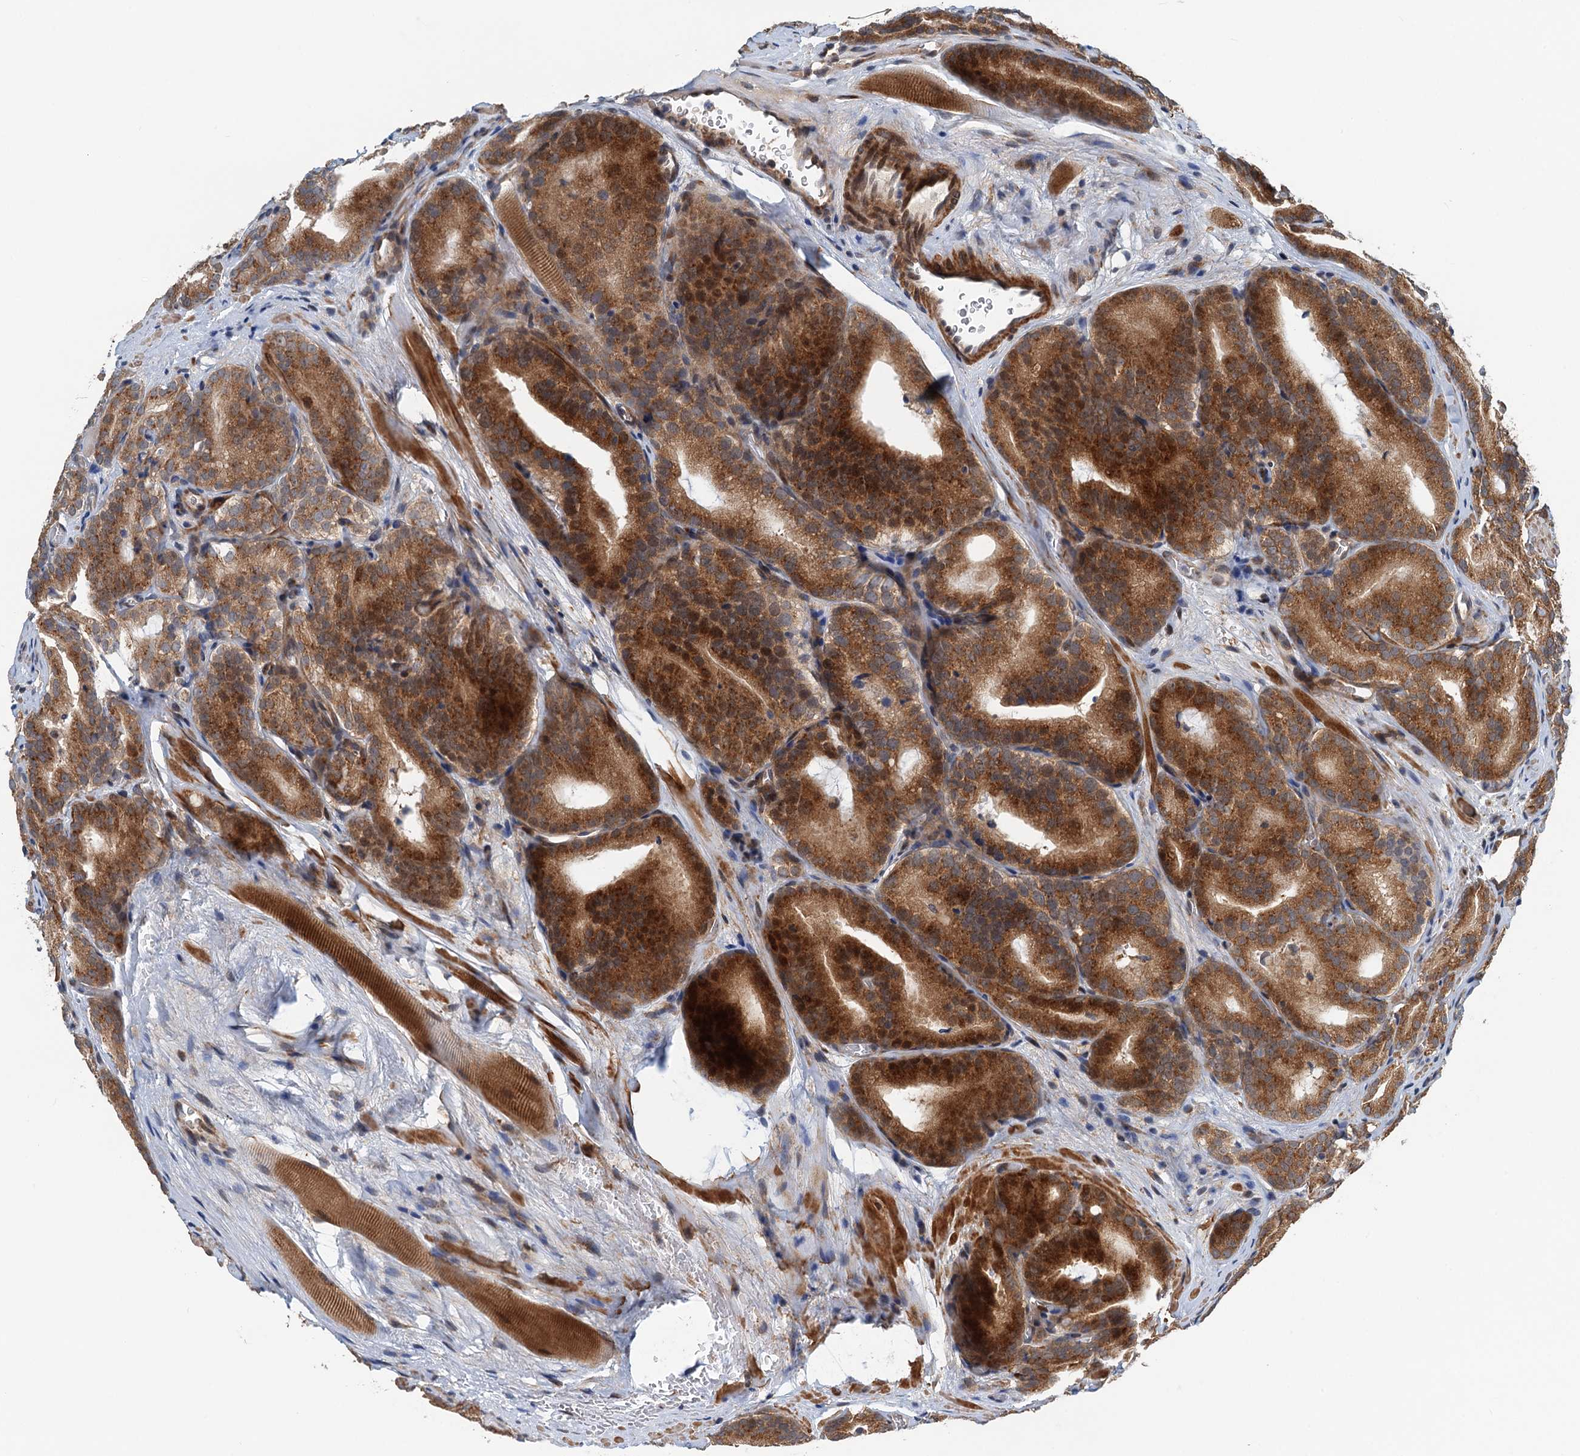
{"staining": {"intensity": "strong", "quantity": ">75%", "location": "cytoplasmic/membranous"}, "tissue": "prostate cancer", "cell_type": "Tumor cells", "image_type": "cancer", "snomed": [{"axis": "morphology", "description": "Adenocarcinoma, High grade"}, {"axis": "topography", "description": "Prostate"}], "caption": "Protein expression analysis of high-grade adenocarcinoma (prostate) shows strong cytoplasmic/membranous positivity in about >75% of tumor cells. (DAB IHC, brown staining for protein, blue staining for nuclei).", "gene": "DYNC2I2", "patient": {"sex": "male", "age": 57}}